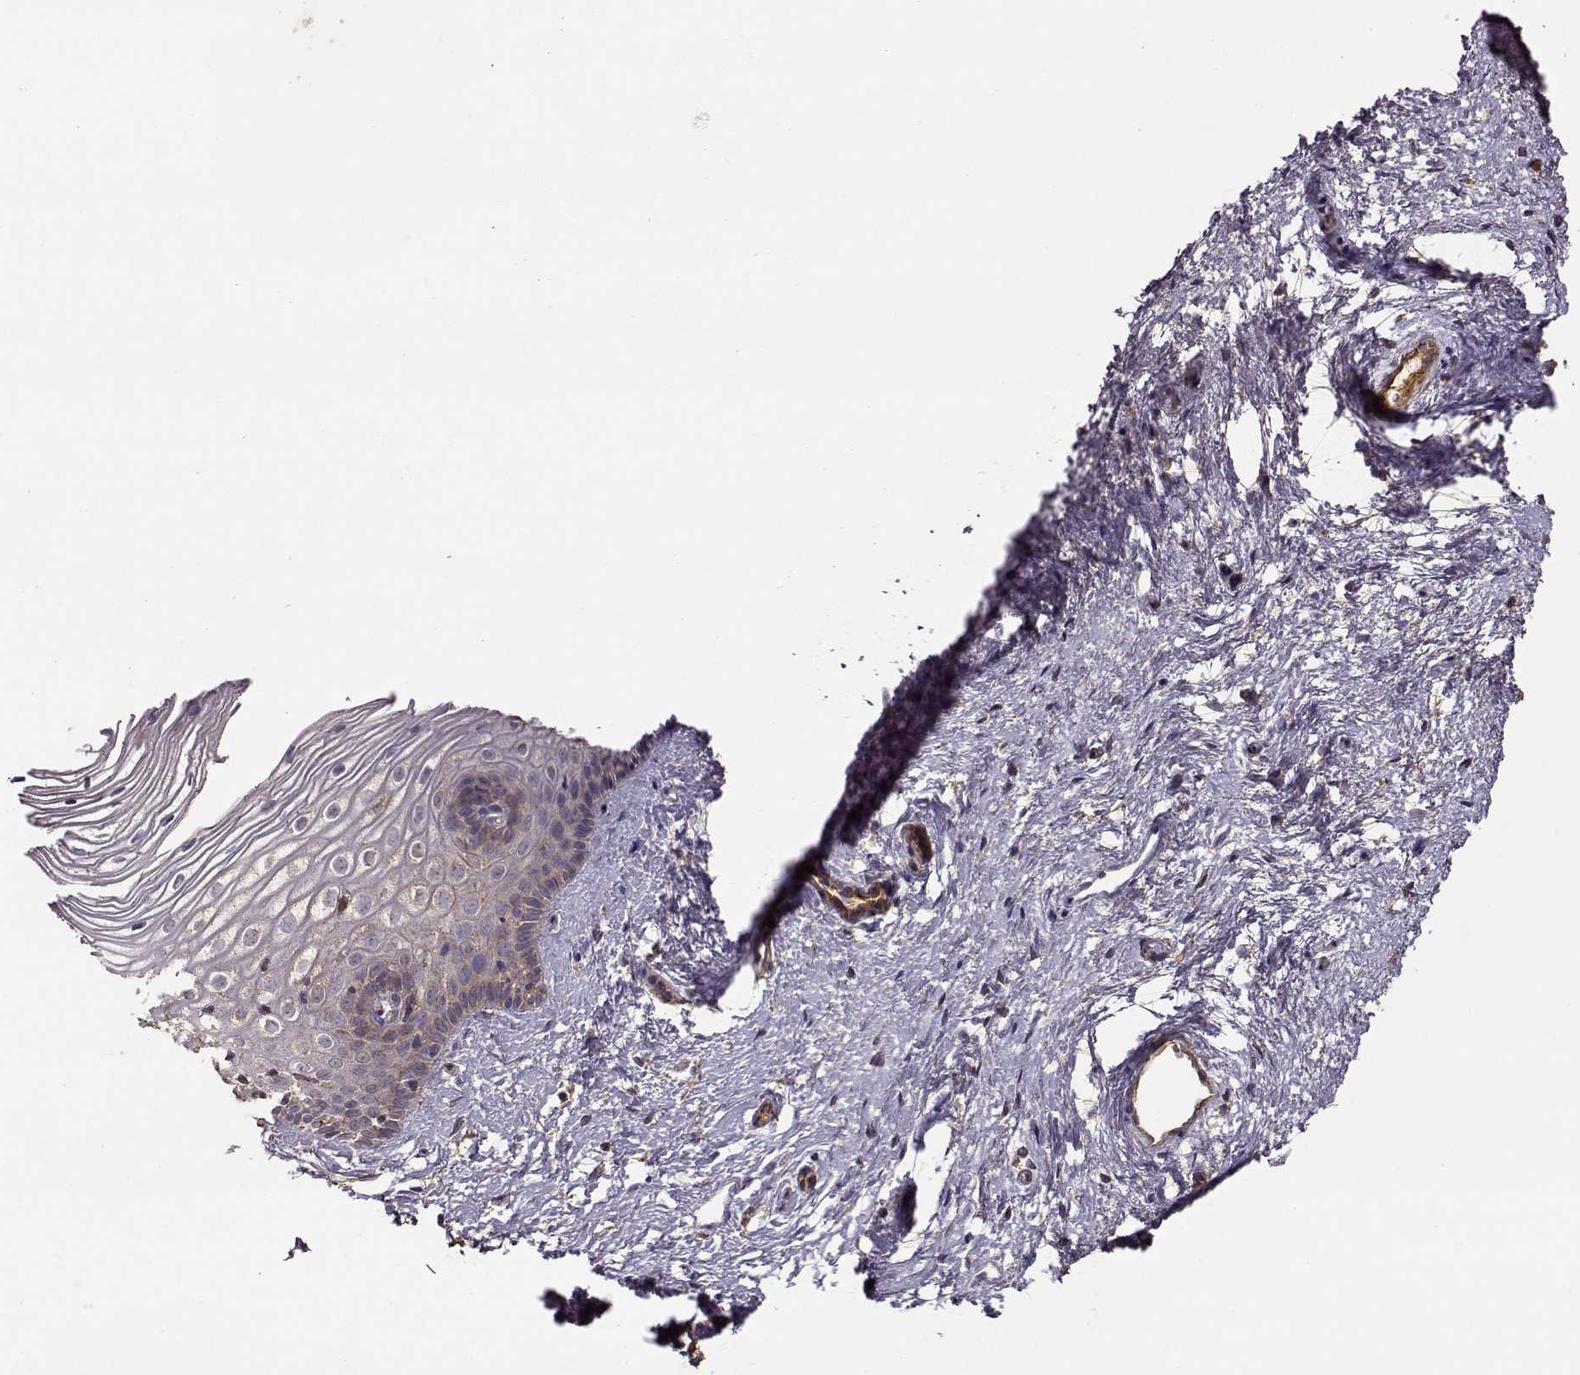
{"staining": {"intensity": "weak", "quantity": ">75%", "location": "cytoplasmic/membranous"}, "tissue": "cervix", "cell_type": "Glandular cells", "image_type": "normal", "snomed": [{"axis": "morphology", "description": "Normal tissue, NOS"}, {"axis": "topography", "description": "Cervix"}], "caption": "About >75% of glandular cells in benign cervix show weak cytoplasmic/membranous protein expression as visualized by brown immunohistochemical staining.", "gene": "TARS3", "patient": {"sex": "female", "age": 40}}